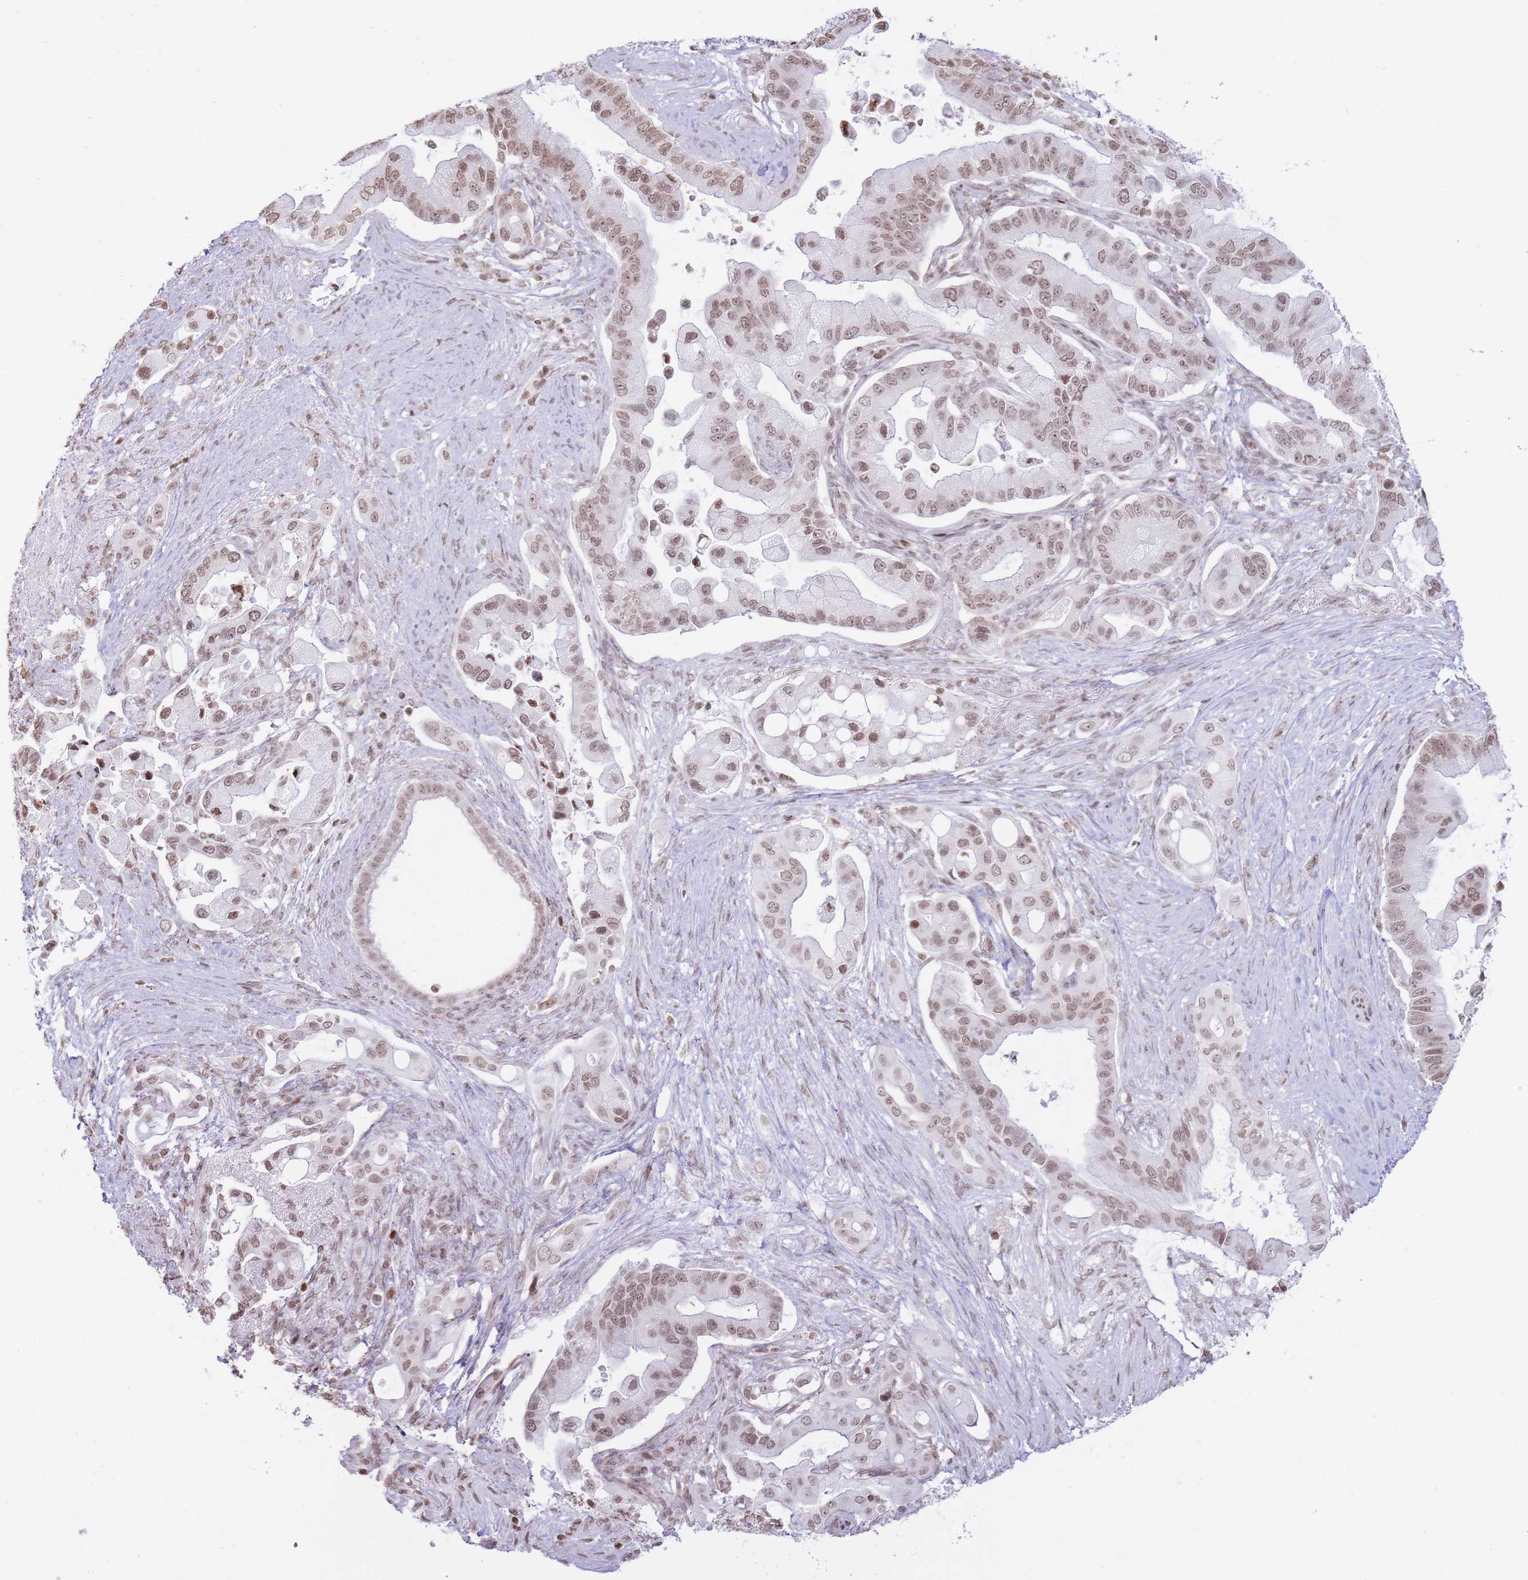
{"staining": {"intensity": "moderate", "quantity": ">75%", "location": "nuclear"}, "tissue": "pancreatic cancer", "cell_type": "Tumor cells", "image_type": "cancer", "snomed": [{"axis": "morphology", "description": "Adenocarcinoma, NOS"}, {"axis": "topography", "description": "Pancreas"}], "caption": "Immunohistochemistry (IHC) micrograph of neoplastic tissue: human pancreatic cancer stained using IHC demonstrates medium levels of moderate protein expression localized specifically in the nuclear of tumor cells, appearing as a nuclear brown color.", "gene": "SHISAL1", "patient": {"sex": "male", "age": 57}}